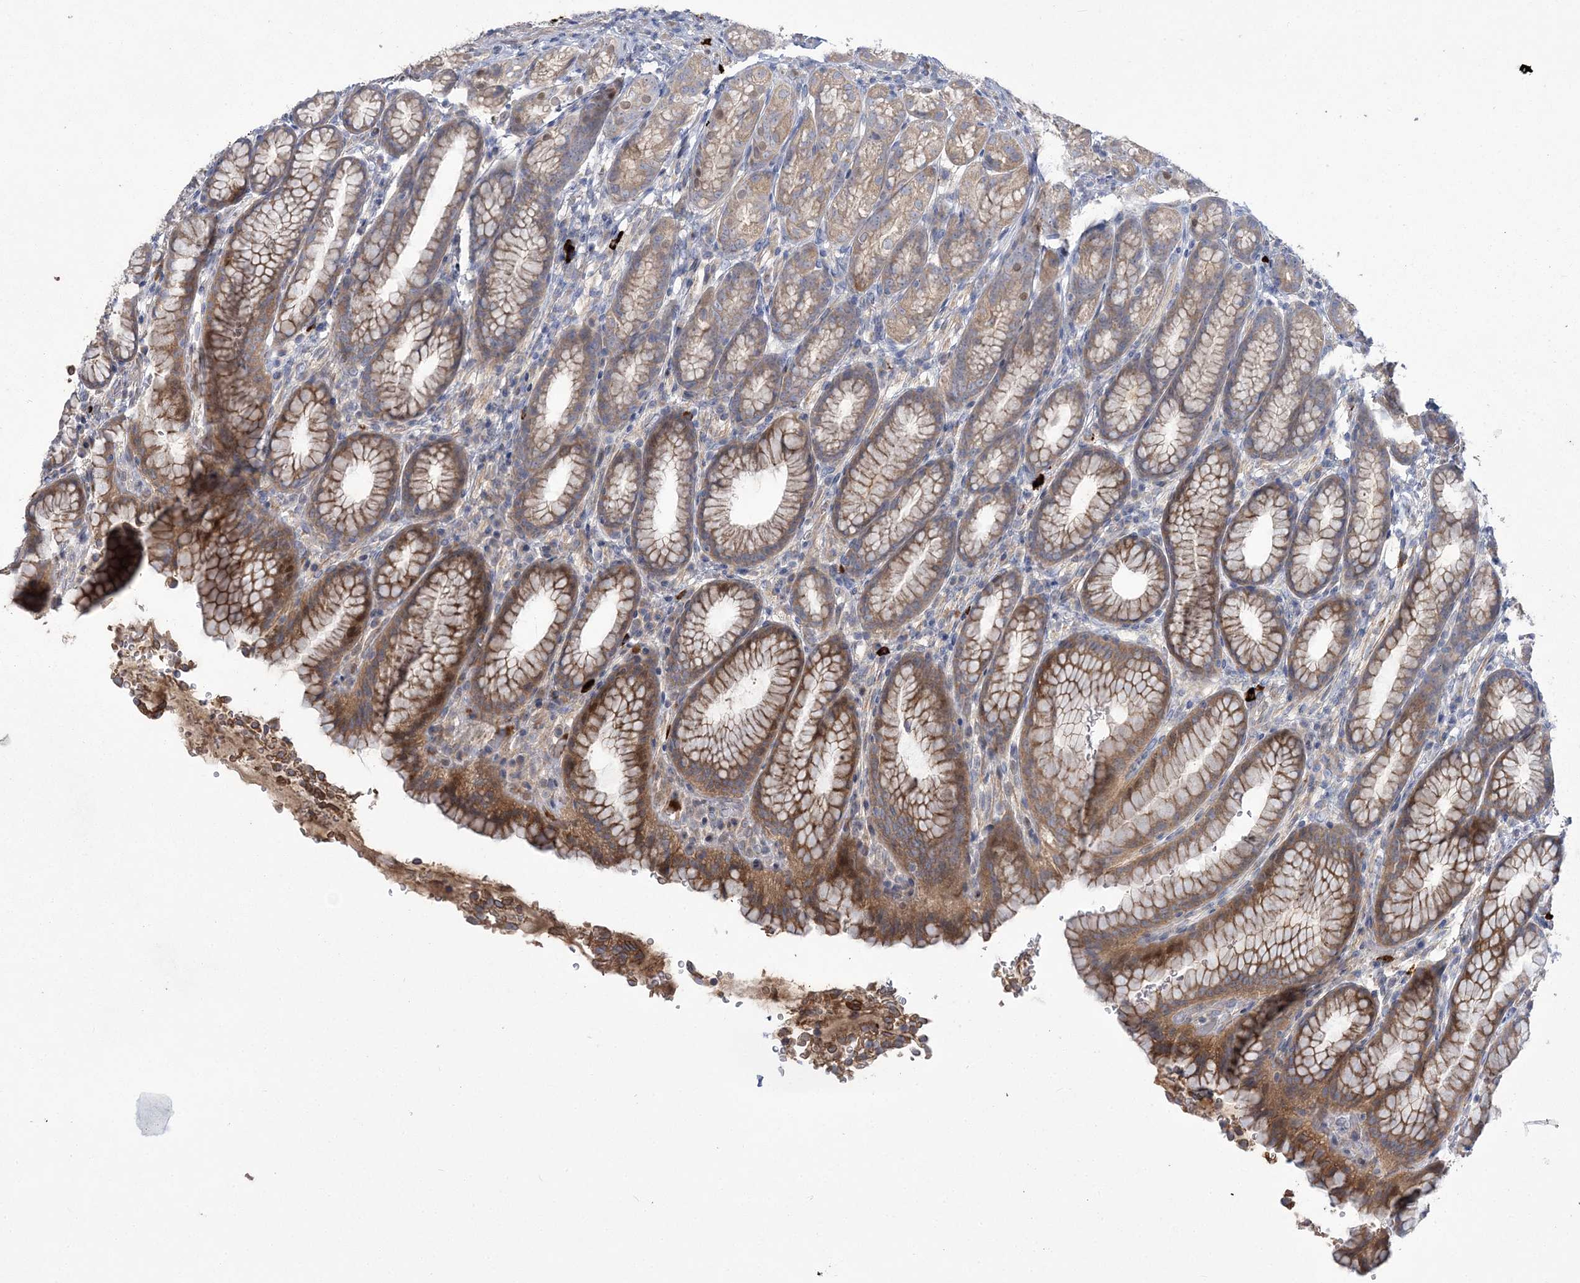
{"staining": {"intensity": "moderate", "quantity": "25%-75%", "location": "cytoplasmic/membranous"}, "tissue": "stomach", "cell_type": "Glandular cells", "image_type": "normal", "snomed": [{"axis": "morphology", "description": "Normal tissue, NOS"}, {"axis": "topography", "description": "Stomach"}], "caption": "Moderate cytoplasmic/membranous protein staining is seen in approximately 25%-75% of glandular cells in stomach. The protein is stained brown, and the nuclei are stained in blue (DAB (3,3'-diaminobenzidine) IHC with brightfield microscopy, high magnification).", "gene": "WBP1L", "patient": {"sex": "male", "age": 42}}